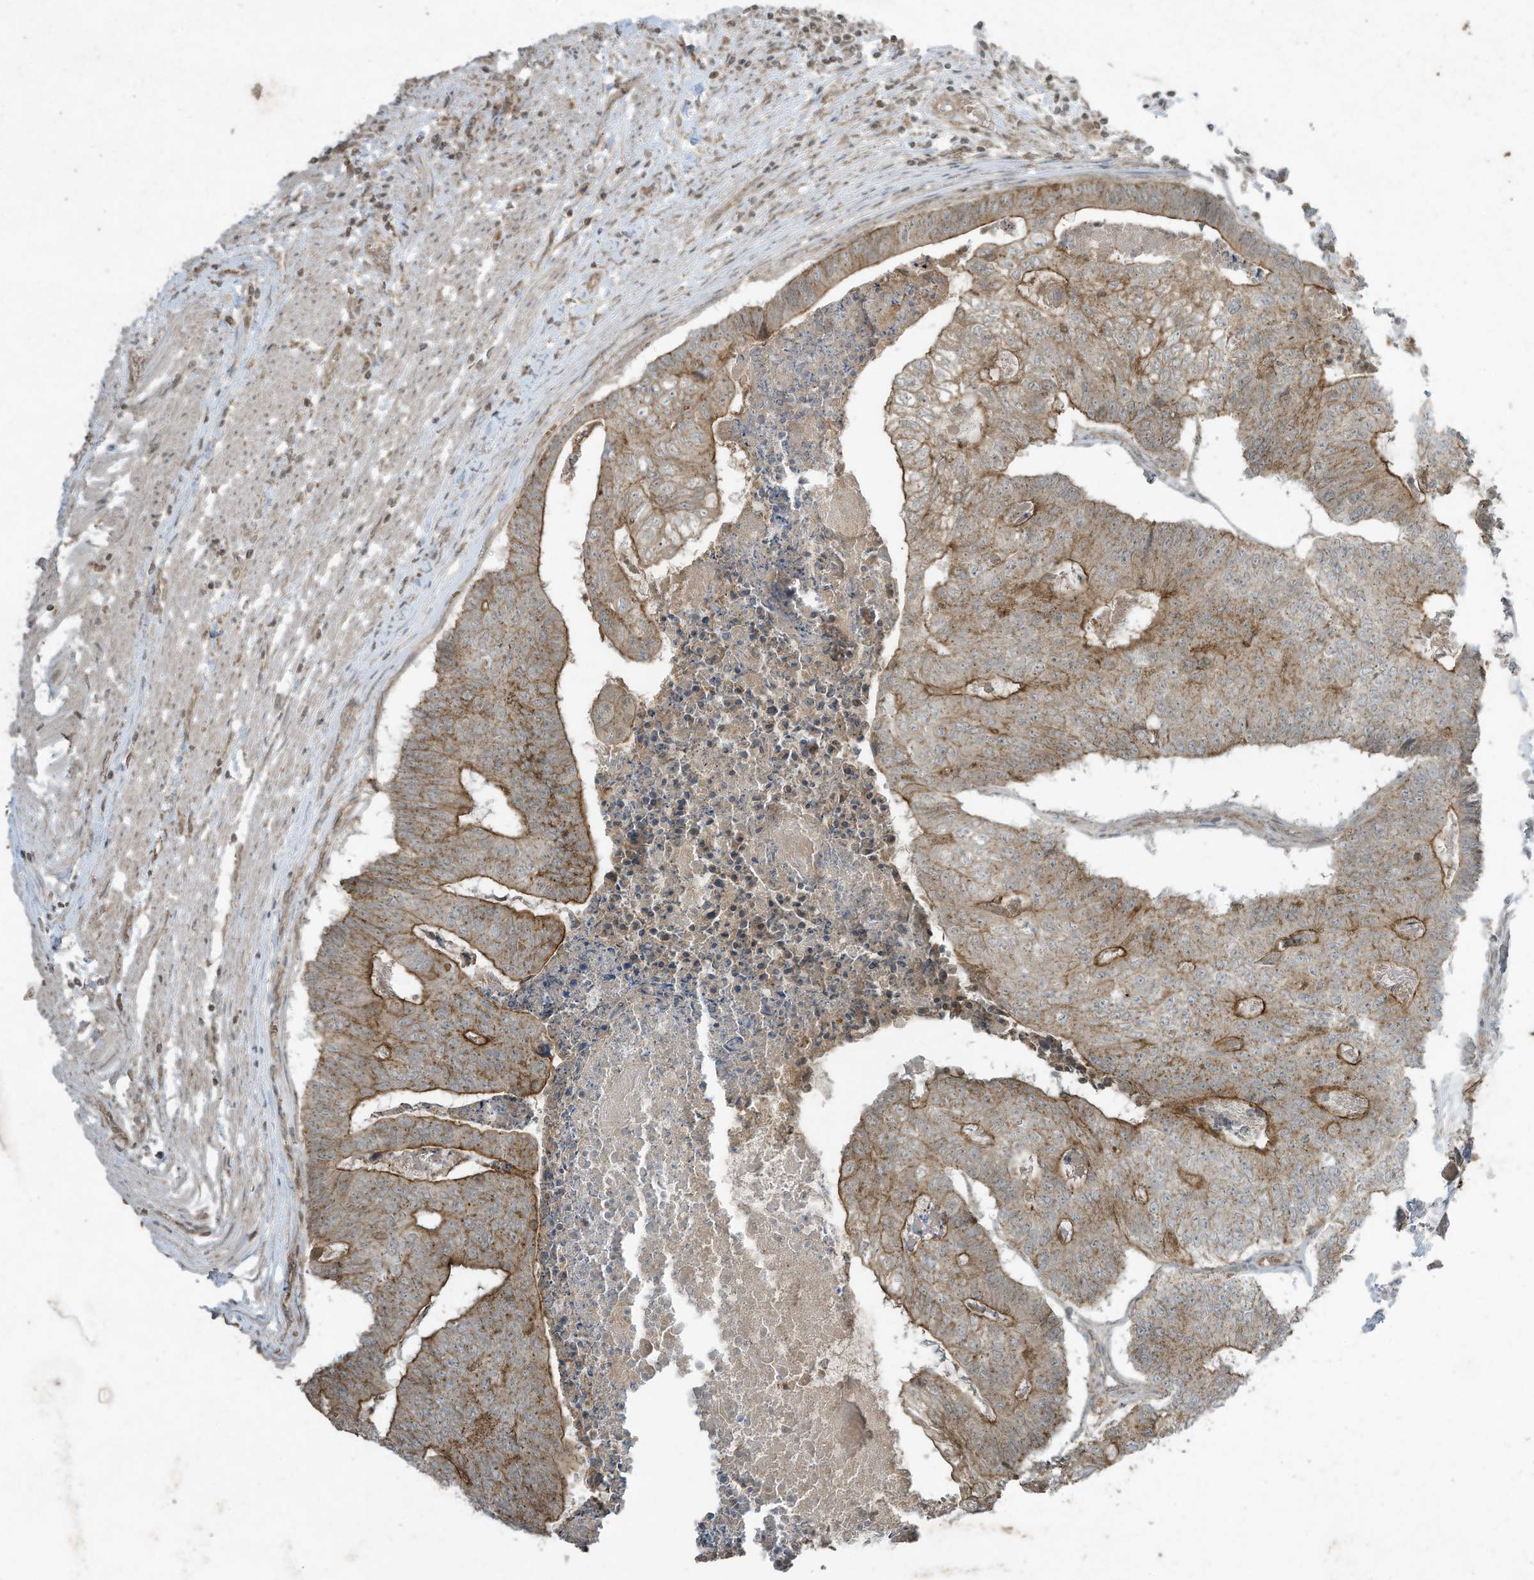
{"staining": {"intensity": "moderate", "quantity": ">75%", "location": "cytoplasmic/membranous"}, "tissue": "colorectal cancer", "cell_type": "Tumor cells", "image_type": "cancer", "snomed": [{"axis": "morphology", "description": "Adenocarcinoma, NOS"}, {"axis": "topography", "description": "Colon"}], "caption": "Protein expression analysis of colorectal cancer displays moderate cytoplasmic/membranous positivity in approximately >75% of tumor cells.", "gene": "MATN2", "patient": {"sex": "female", "age": 67}}